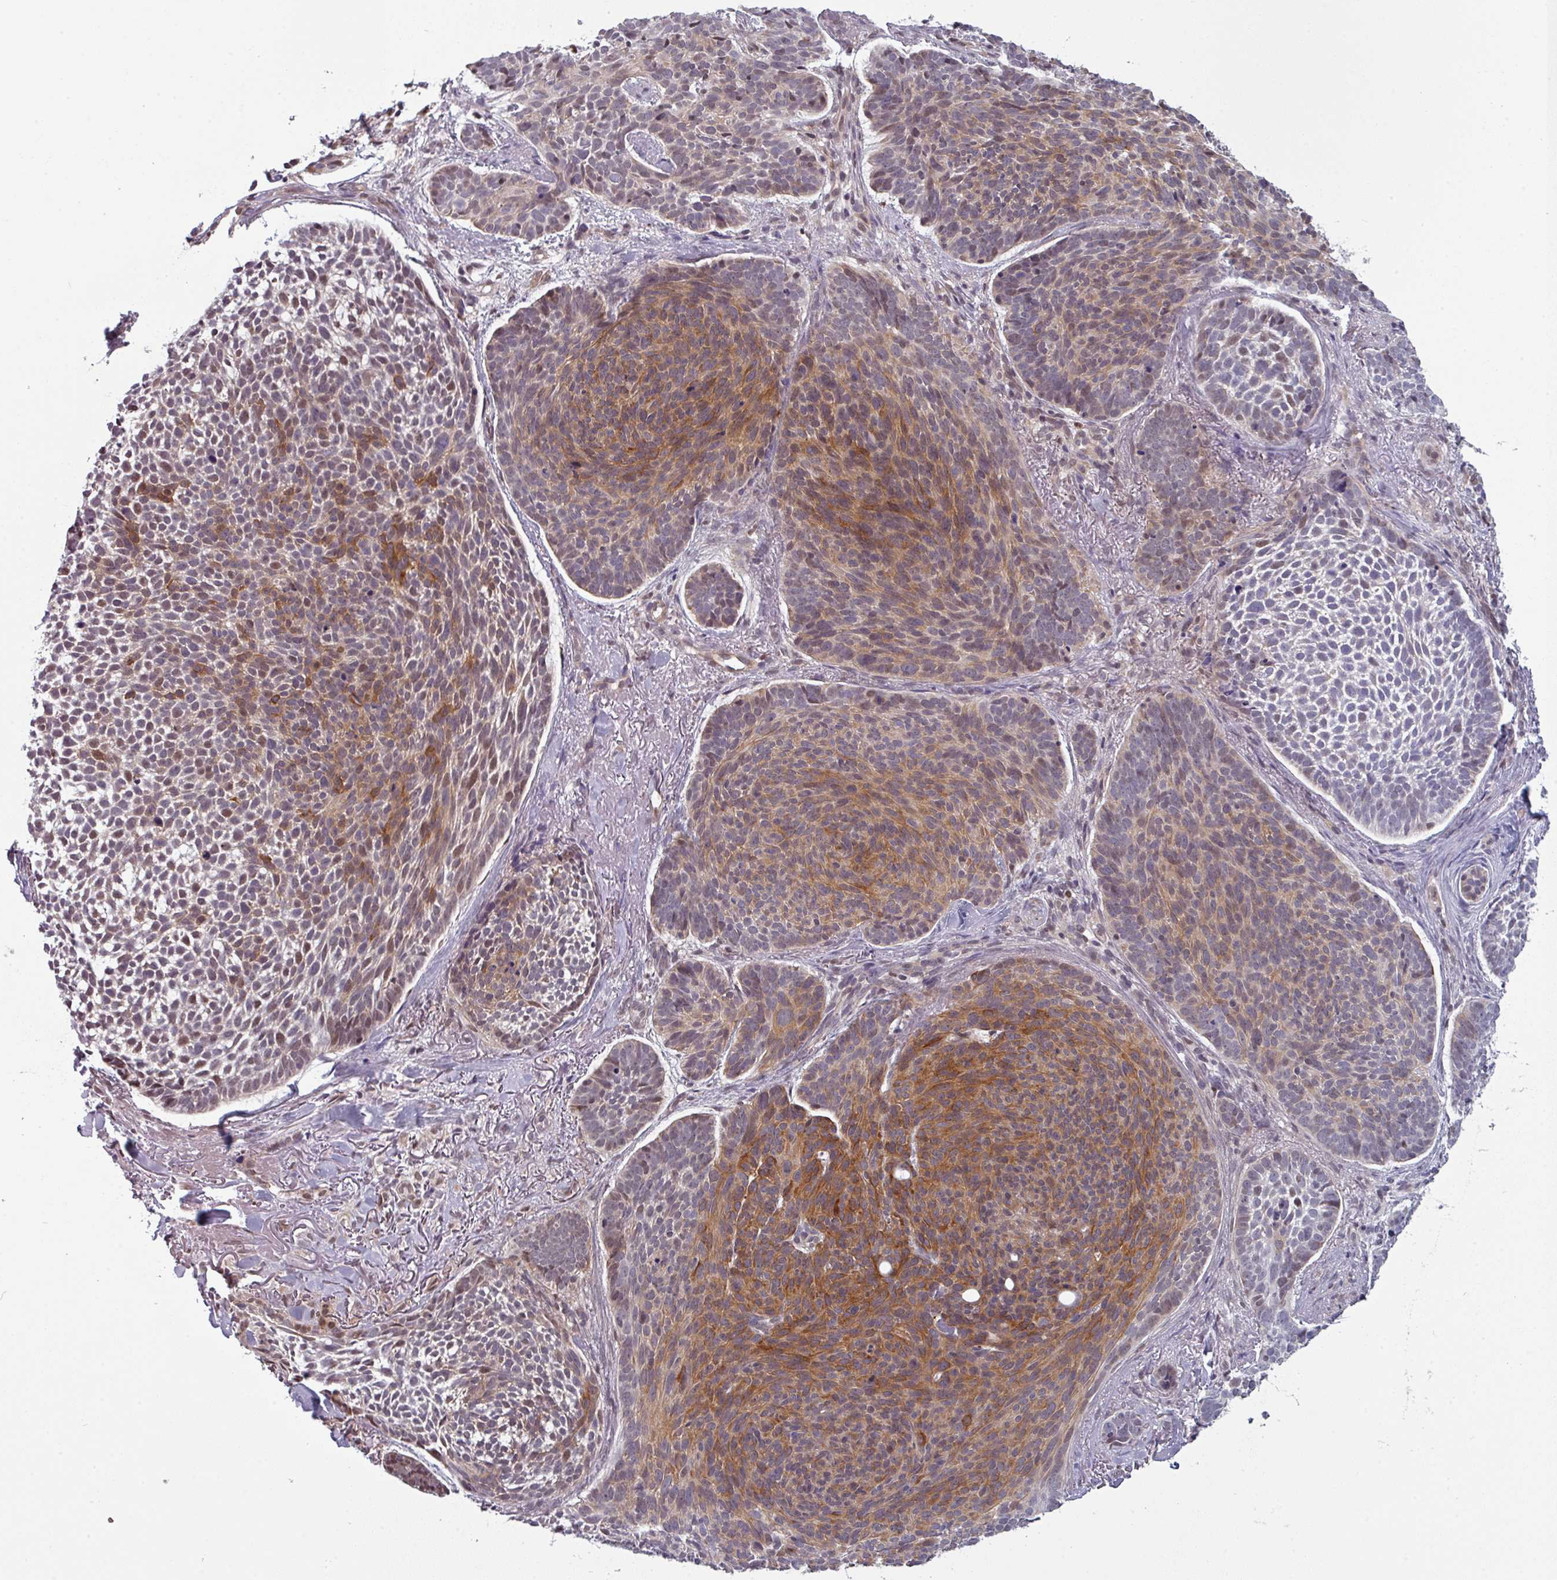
{"staining": {"intensity": "moderate", "quantity": "25%-75%", "location": "cytoplasmic/membranous,nuclear"}, "tissue": "skin cancer", "cell_type": "Tumor cells", "image_type": "cancer", "snomed": [{"axis": "morphology", "description": "Basal cell carcinoma"}, {"axis": "topography", "description": "Skin"}], "caption": "Protein staining by IHC shows moderate cytoplasmic/membranous and nuclear expression in about 25%-75% of tumor cells in skin cancer.", "gene": "PRAMEF12", "patient": {"sex": "male", "age": 70}}